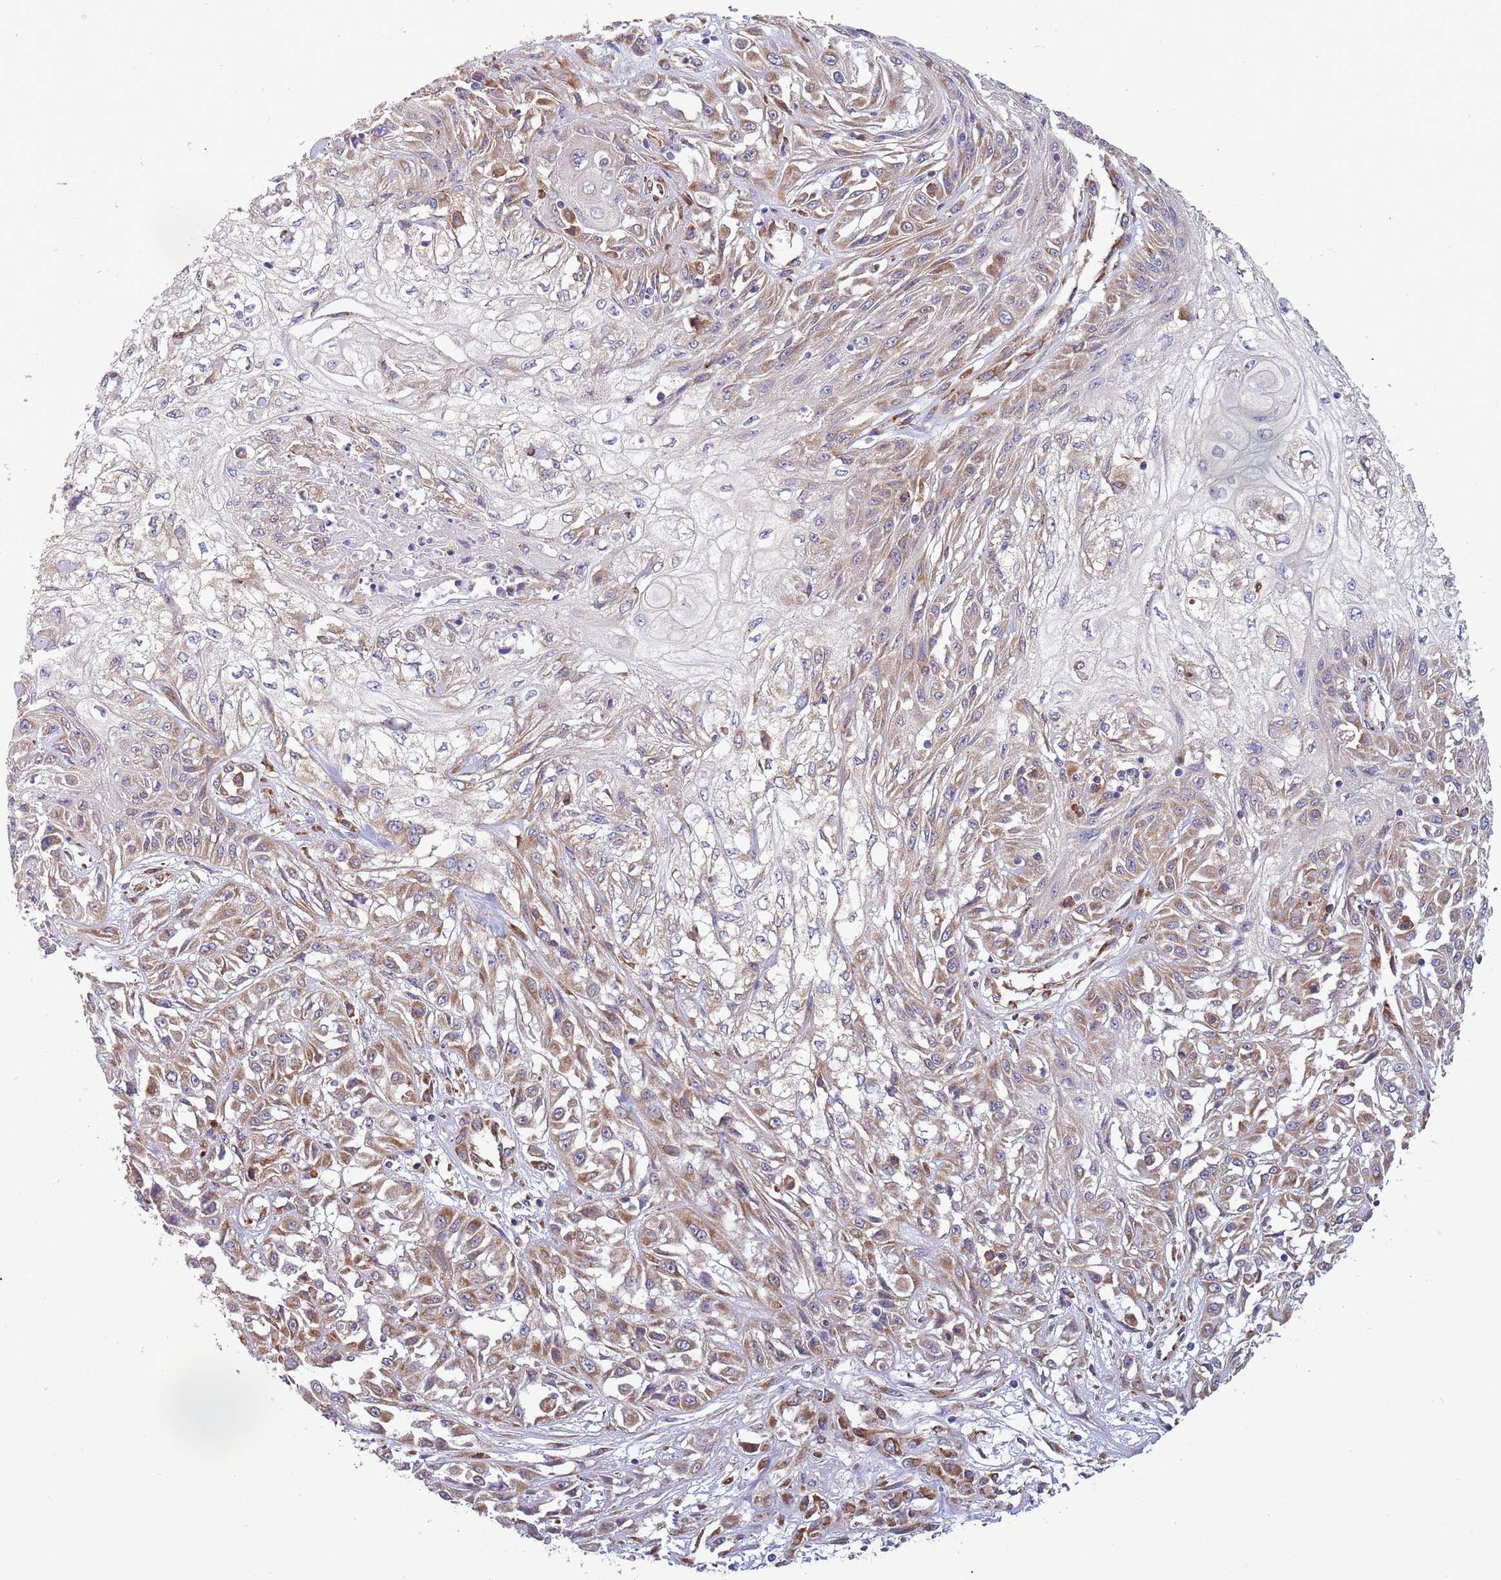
{"staining": {"intensity": "weak", "quantity": ">75%", "location": "cytoplasmic/membranous"}, "tissue": "skin cancer", "cell_type": "Tumor cells", "image_type": "cancer", "snomed": [{"axis": "morphology", "description": "Squamous cell carcinoma, NOS"}, {"axis": "morphology", "description": "Squamous cell carcinoma, metastatic, NOS"}, {"axis": "topography", "description": "Skin"}, {"axis": "topography", "description": "Lymph node"}], "caption": "A micrograph of human skin squamous cell carcinoma stained for a protein demonstrates weak cytoplasmic/membranous brown staining in tumor cells.", "gene": "ARMCX6", "patient": {"sex": "male", "age": 75}}